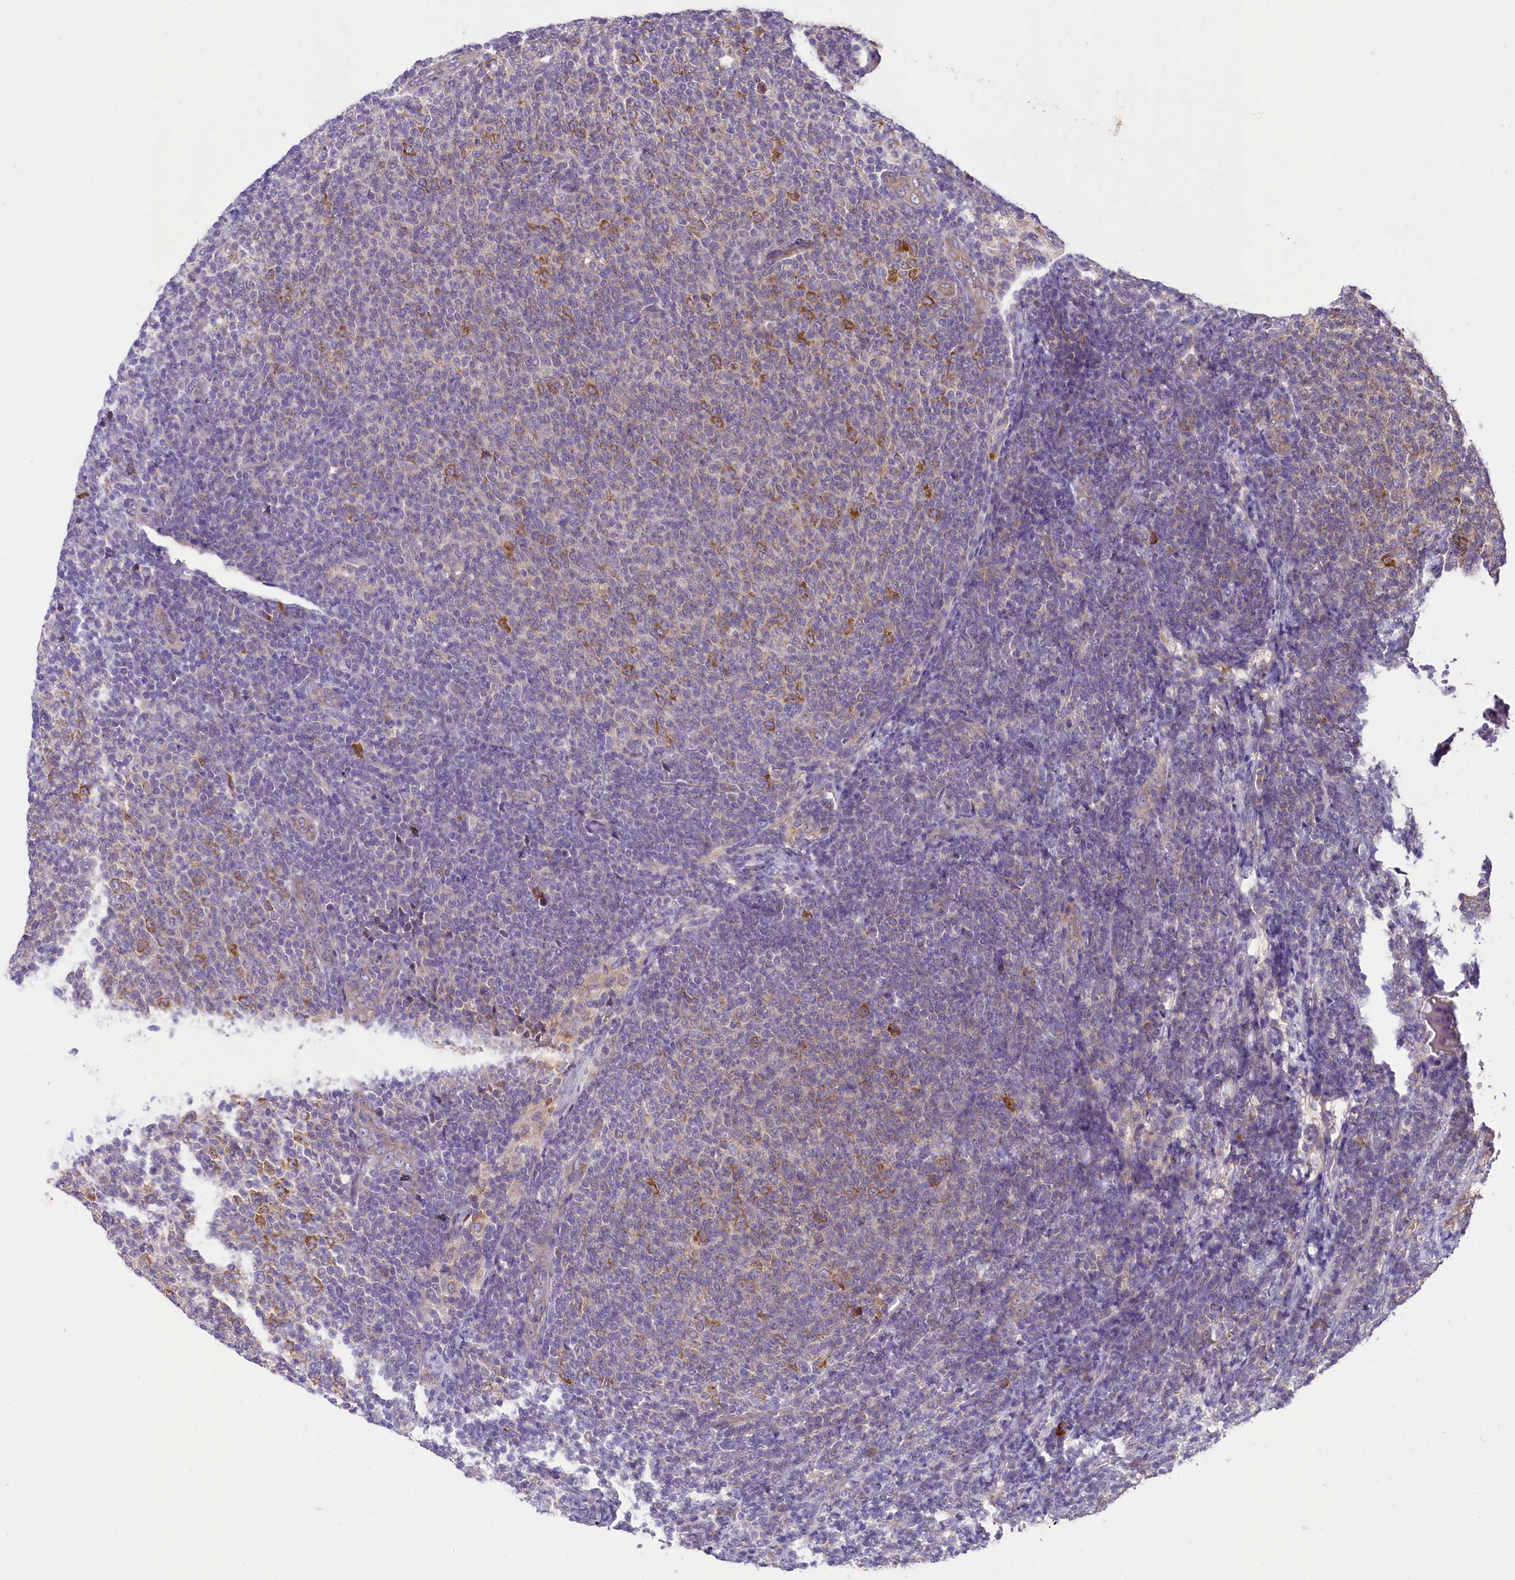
{"staining": {"intensity": "moderate", "quantity": "<25%", "location": "cytoplasmic/membranous"}, "tissue": "lymphoma", "cell_type": "Tumor cells", "image_type": "cancer", "snomed": [{"axis": "morphology", "description": "Malignant lymphoma, non-Hodgkin's type, Low grade"}, {"axis": "topography", "description": "Lymph node"}], "caption": "Protein staining reveals moderate cytoplasmic/membranous staining in approximately <25% of tumor cells in malignant lymphoma, non-Hodgkin's type (low-grade).", "gene": "LARP4", "patient": {"sex": "male", "age": 66}}